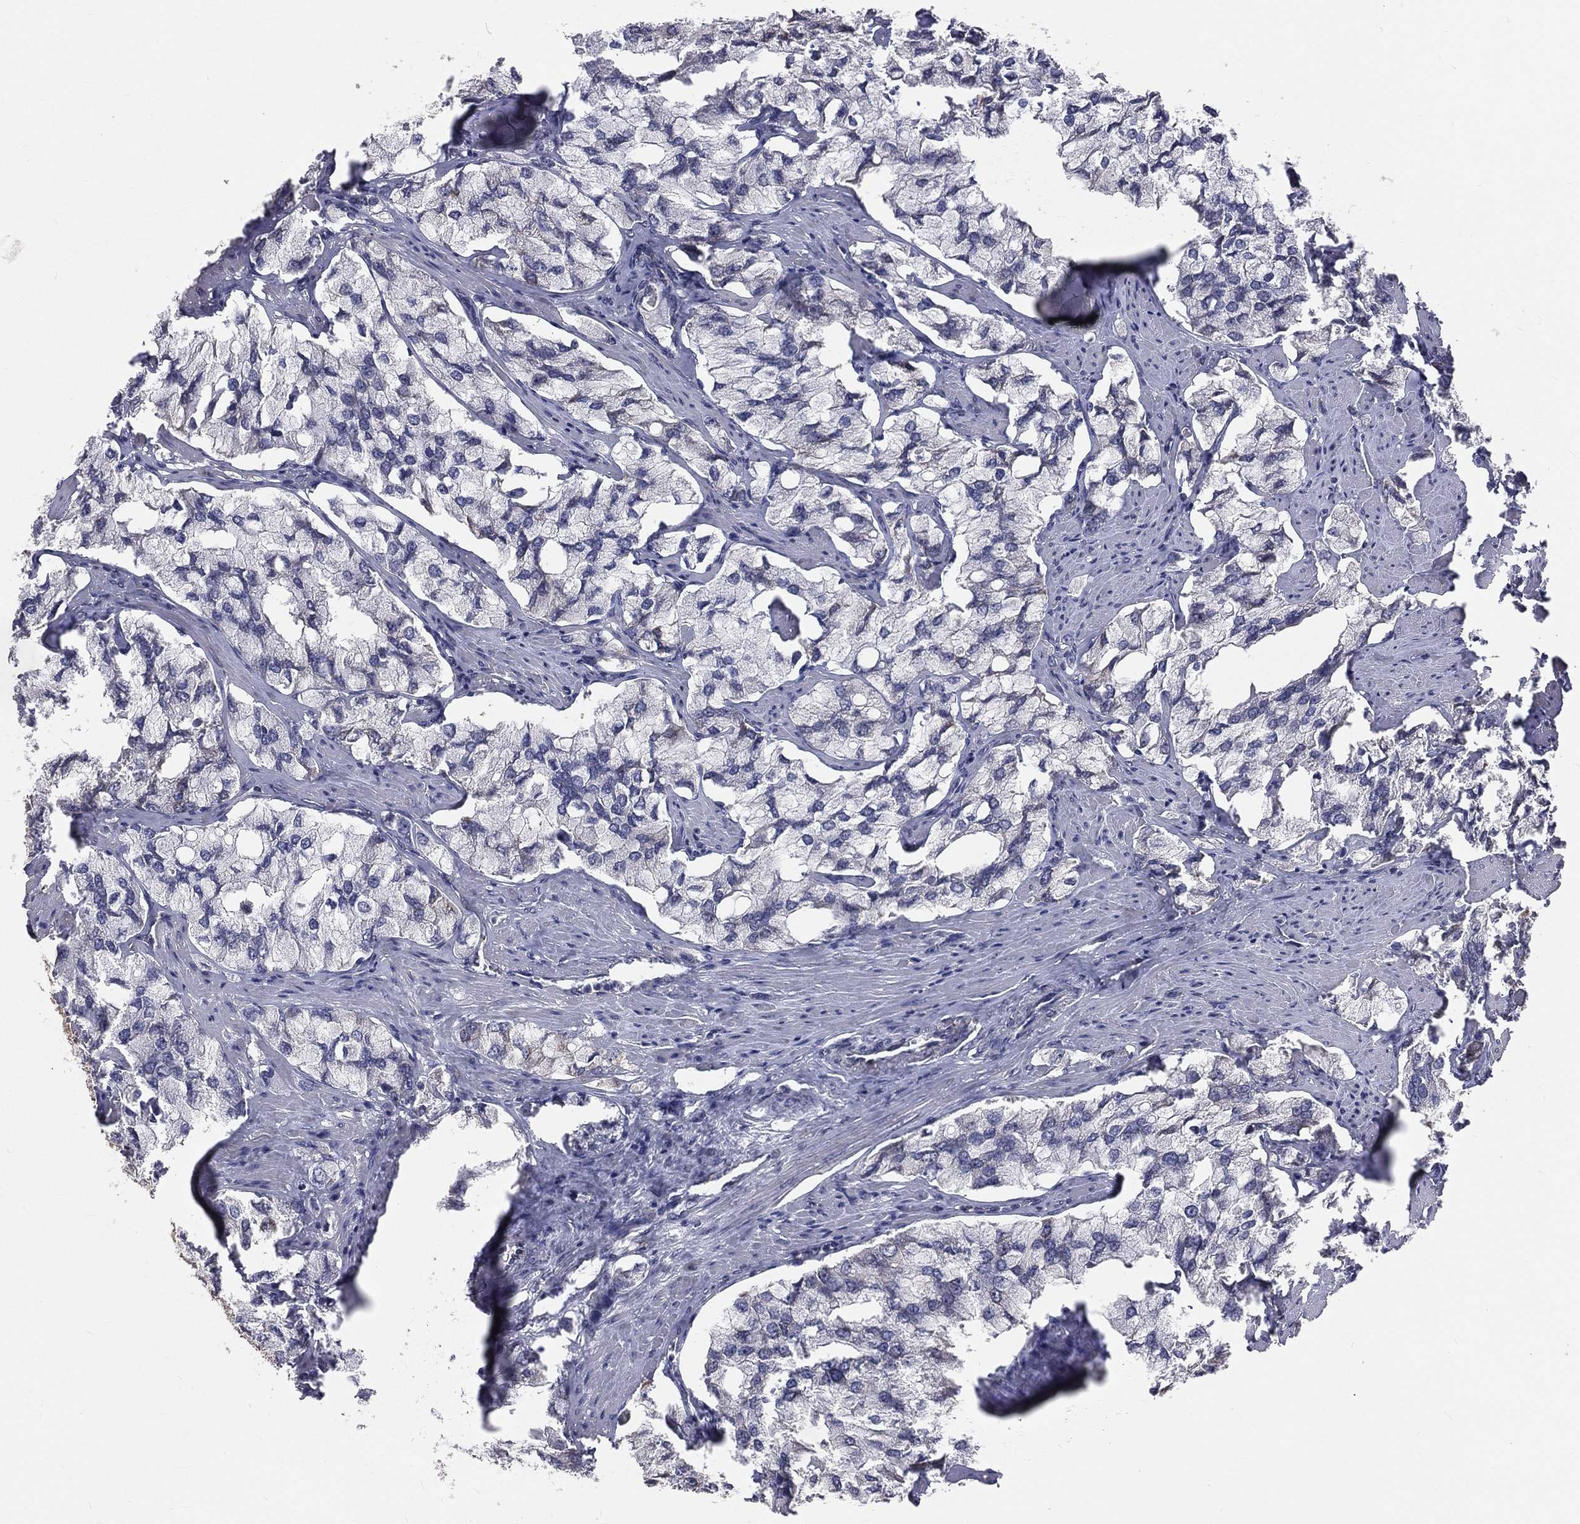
{"staining": {"intensity": "moderate", "quantity": "<25%", "location": "cytoplasmic/membranous"}, "tissue": "prostate cancer", "cell_type": "Tumor cells", "image_type": "cancer", "snomed": [{"axis": "morphology", "description": "Adenocarcinoma, NOS"}, {"axis": "topography", "description": "Prostate and seminal vesicle, NOS"}, {"axis": "topography", "description": "Prostate"}], "caption": "DAB immunohistochemical staining of adenocarcinoma (prostate) reveals moderate cytoplasmic/membranous protein positivity in about <25% of tumor cells.", "gene": "MRPL46", "patient": {"sex": "male", "age": 64}}